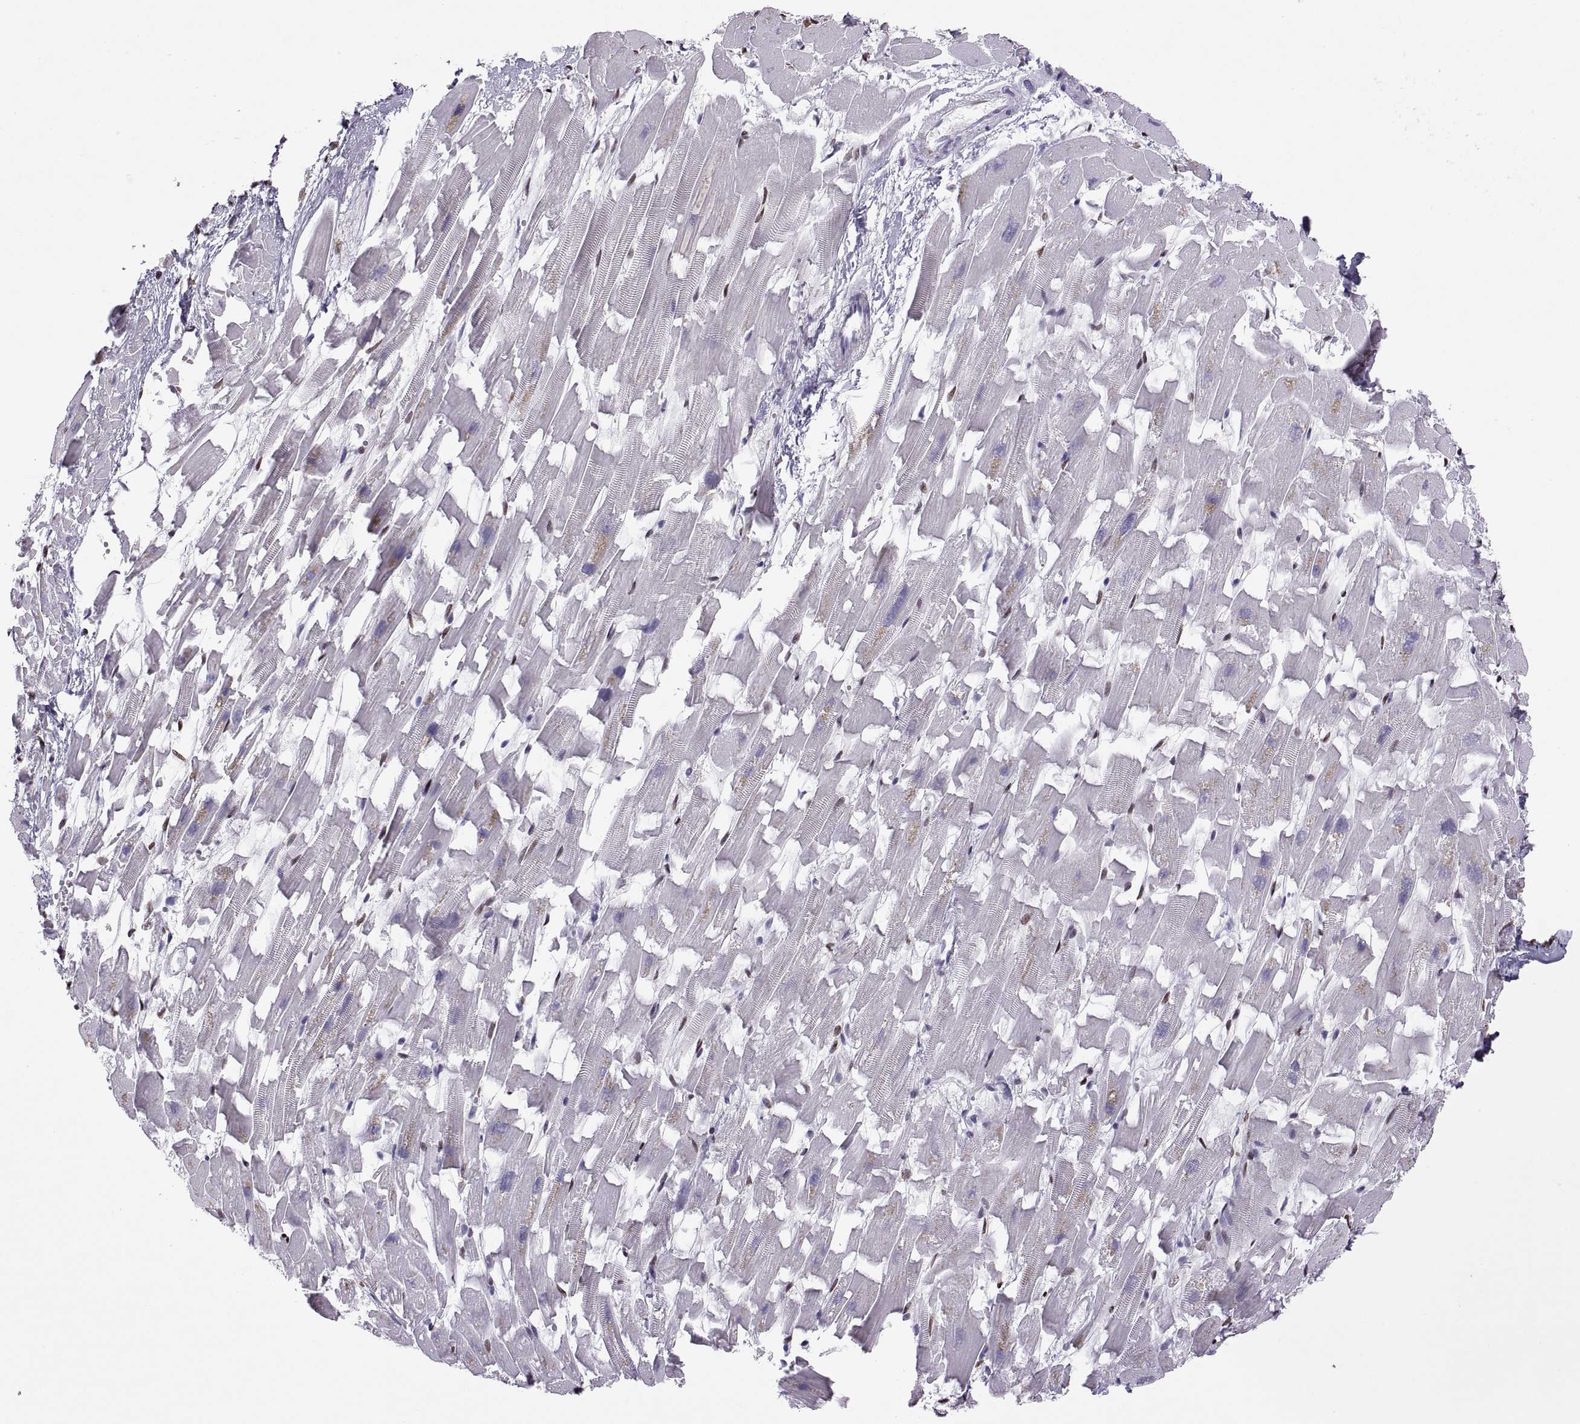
{"staining": {"intensity": "strong", "quantity": "25%-75%", "location": "nuclear"}, "tissue": "heart muscle", "cell_type": "Cardiomyocytes", "image_type": "normal", "snomed": [{"axis": "morphology", "description": "Normal tissue, NOS"}, {"axis": "topography", "description": "Heart"}], "caption": "Protein analysis of benign heart muscle shows strong nuclear positivity in approximately 25%-75% of cardiomyocytes.", "gene": "SNAI1", "patient": {"sex": "female", "age": 64}}